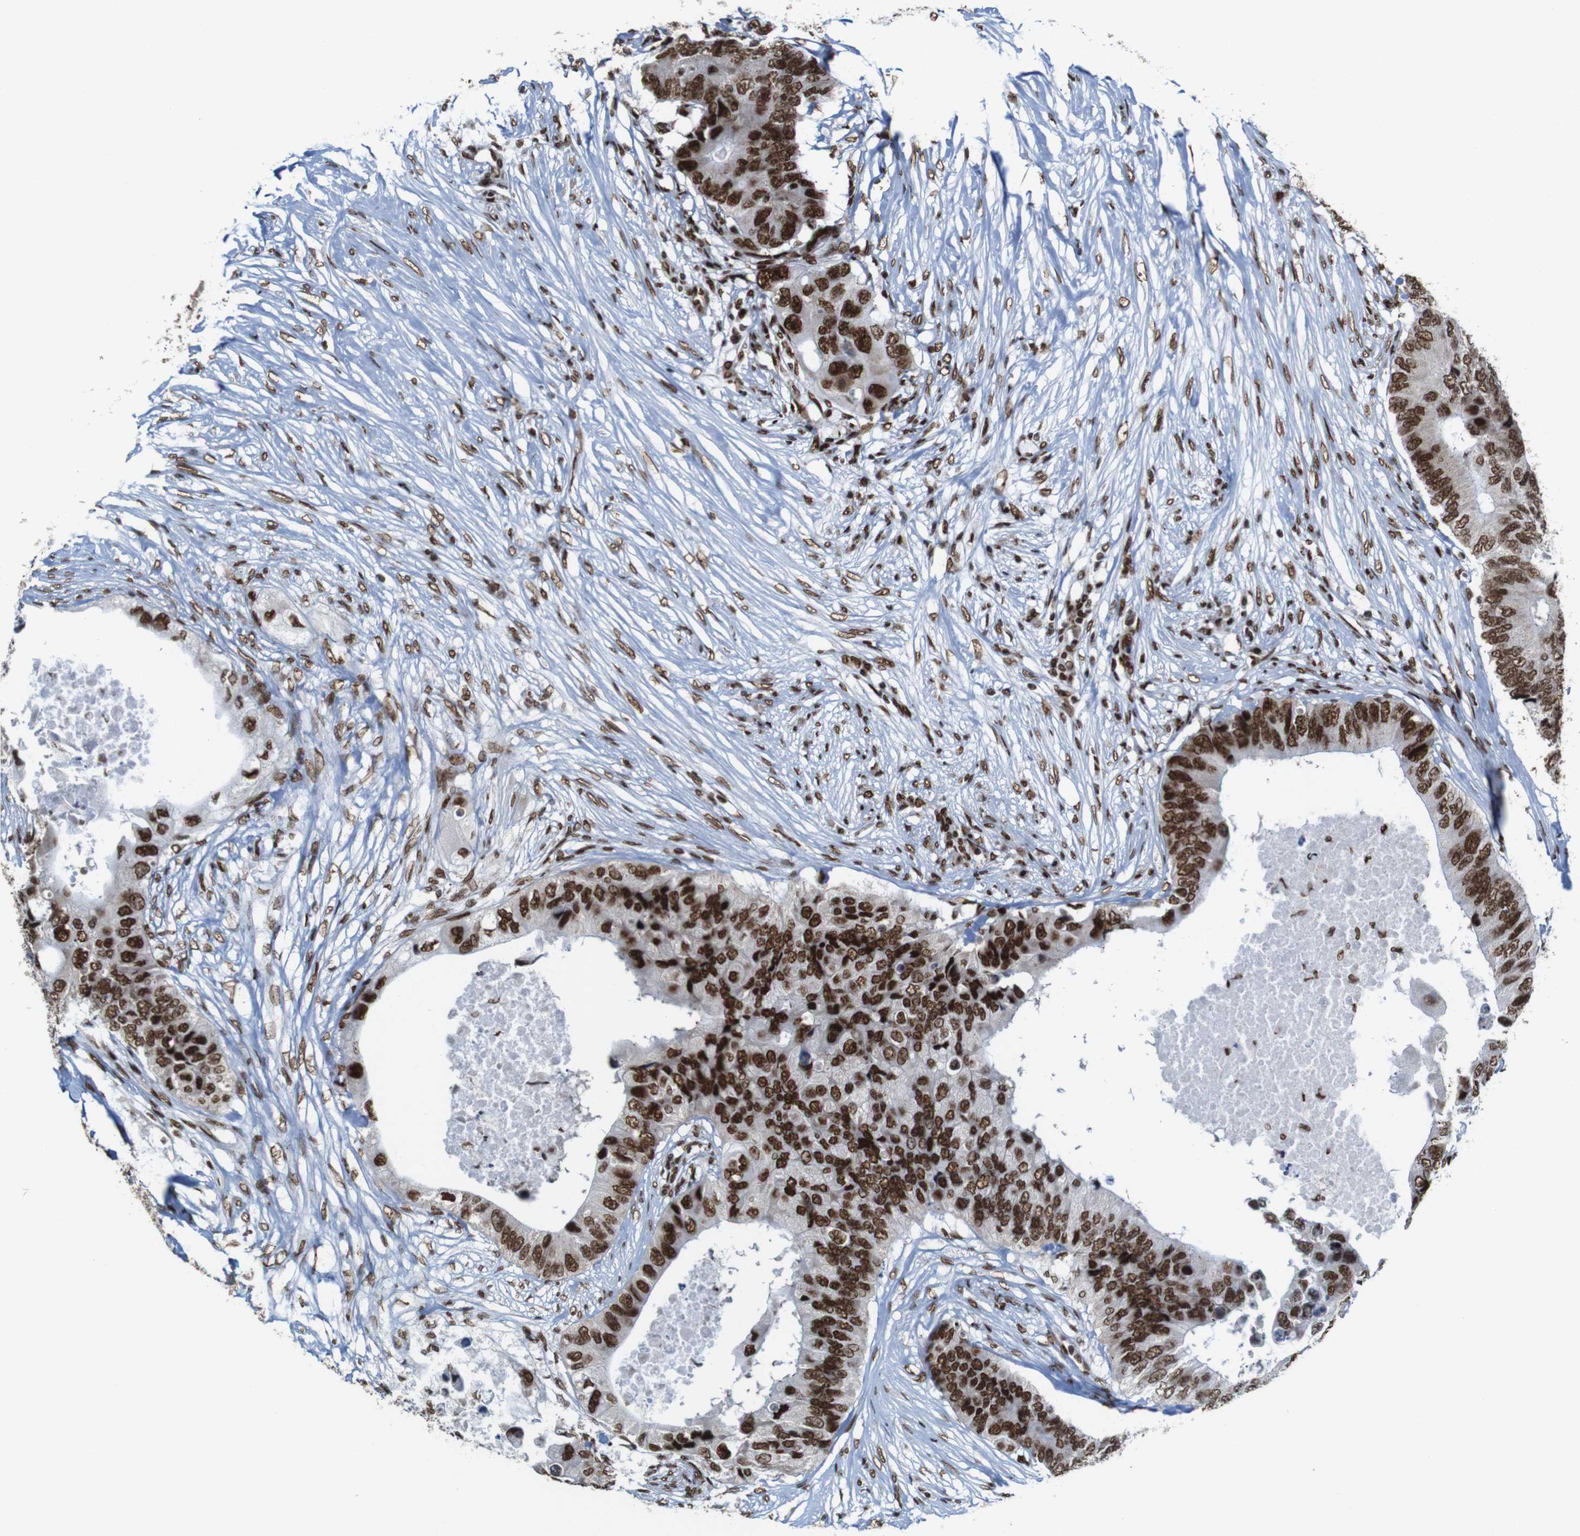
{"staining": {"intensity": "strong", "quantity": ">75%", "location": "nuclear"}, "tissue": "colorectal cancer", "cell_type": "Tumor cells", "image_type": "cancer", "snomed": [{"axis": "morphology", "description": "Adenocarcinoma, NOS"}, {"axis": "topography", "description": "Colon"}], "caption": "Protein expression analysis of human adenocarcinoma (colorectal) reveals strong nuclear staining in about >75% of tumor cells. The protein of interest is stained brown, and the nuclei are stained in blue (DAB IHC with brightfield microscopy, high magnification).", "gene": "ROMO1", "patient": {"sex": "male", "age": 71}}